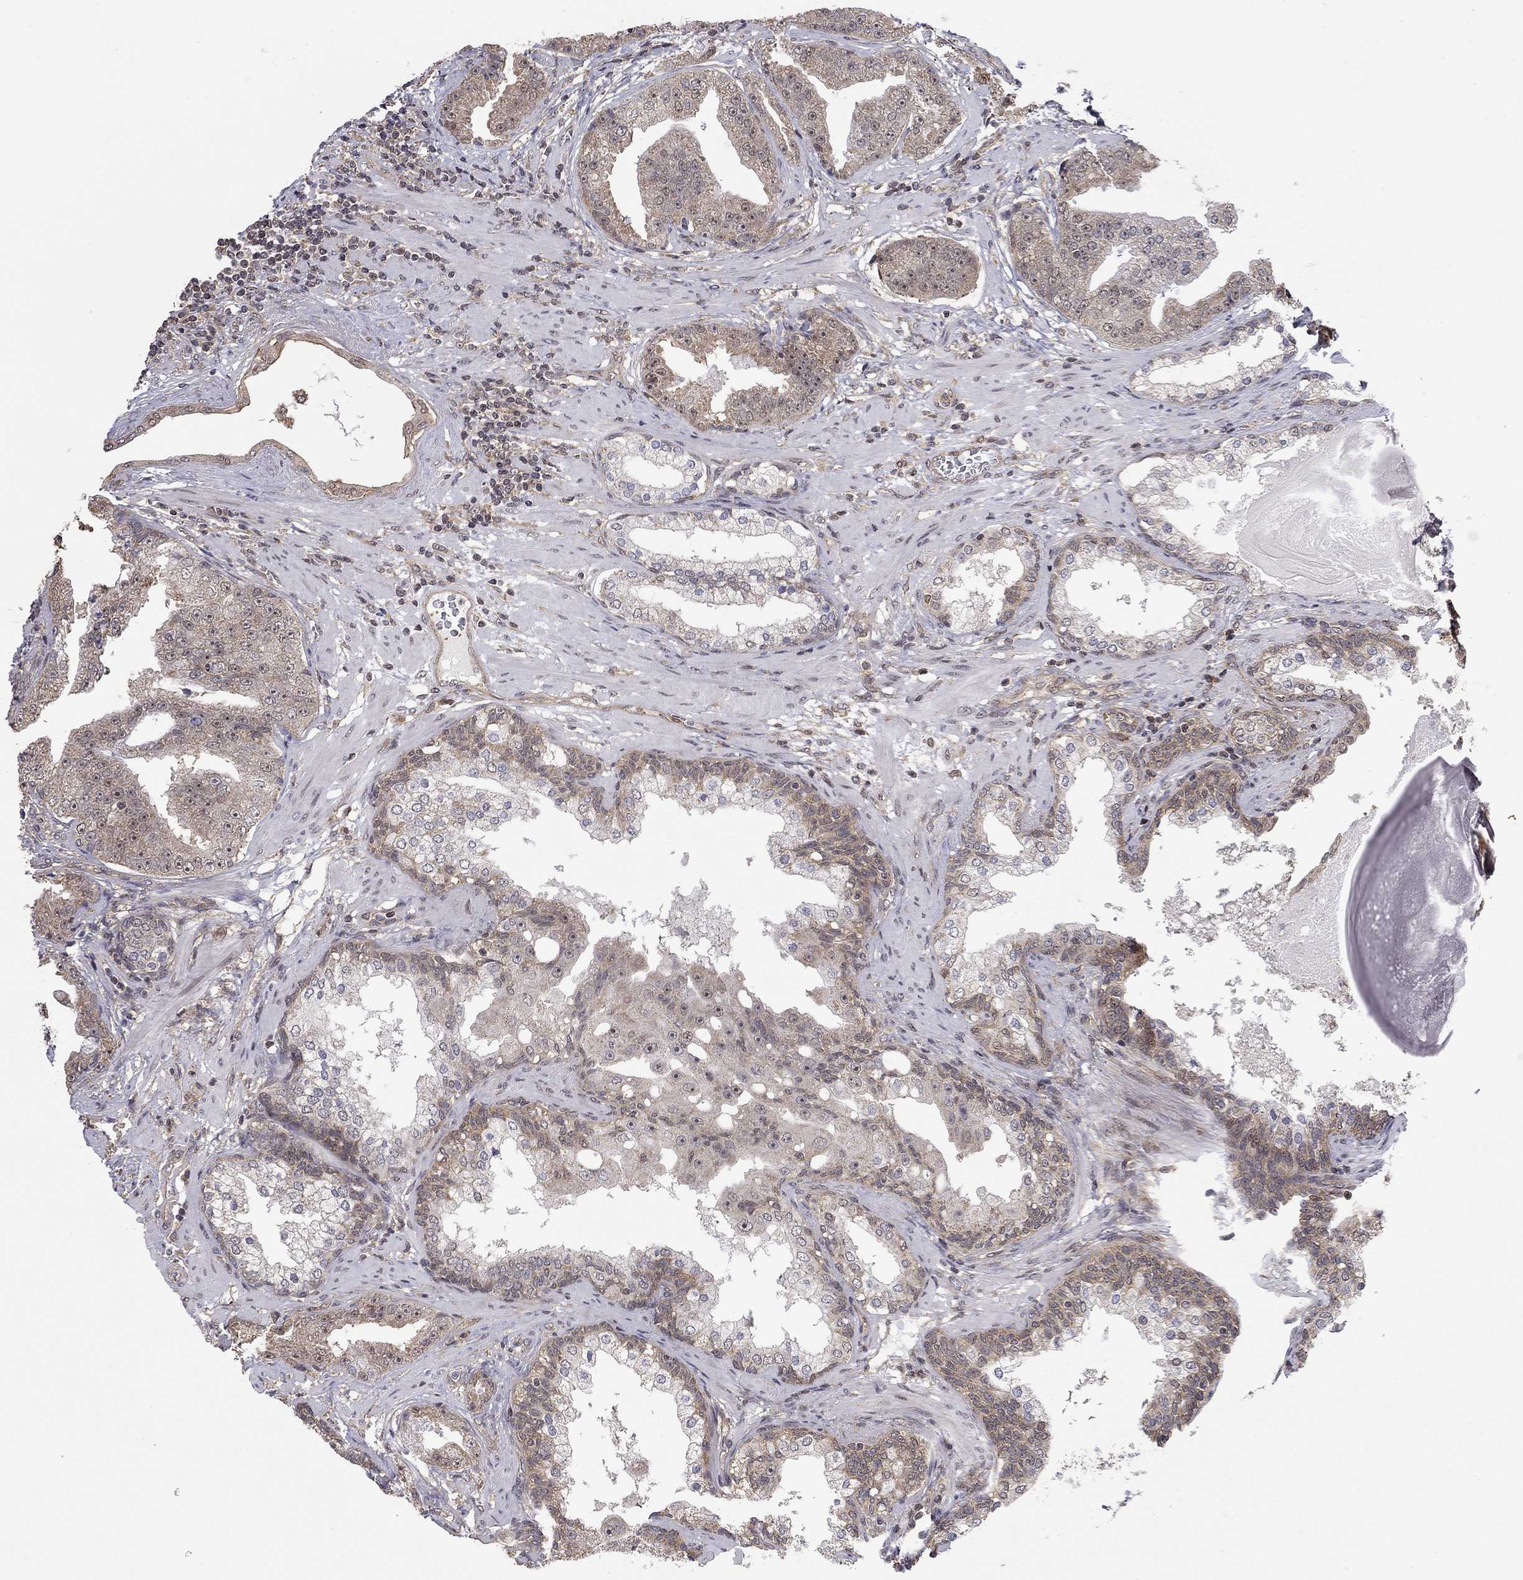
{"staining": {"intensity": "weak", "quantity": "25%-75%", "location": "cytoplasmic/membranous"}, "tissue": "prostate cancer", "cell_type": "Tumor cells", "image_type": "cancer", "snomed": [{"axis": "morphology", "description": "Adenocarcinoma, Low grade"}, {"axis": "topography", "description": "Prostate"}], "caption": "Immunohistochemistry (IHC) histopathology image of neoplastic tissue: human prostate adenocarcinoma (low-grade) stained using immunohistochemistry reveals low levels of weak protein expression localized specifically in the cytoplasmic/membranous of tumor cells, appearing as a cytoplasmic/membranous brown color.", "gene": "TDP1", "patient": {"sex": "male", "age": 62}}